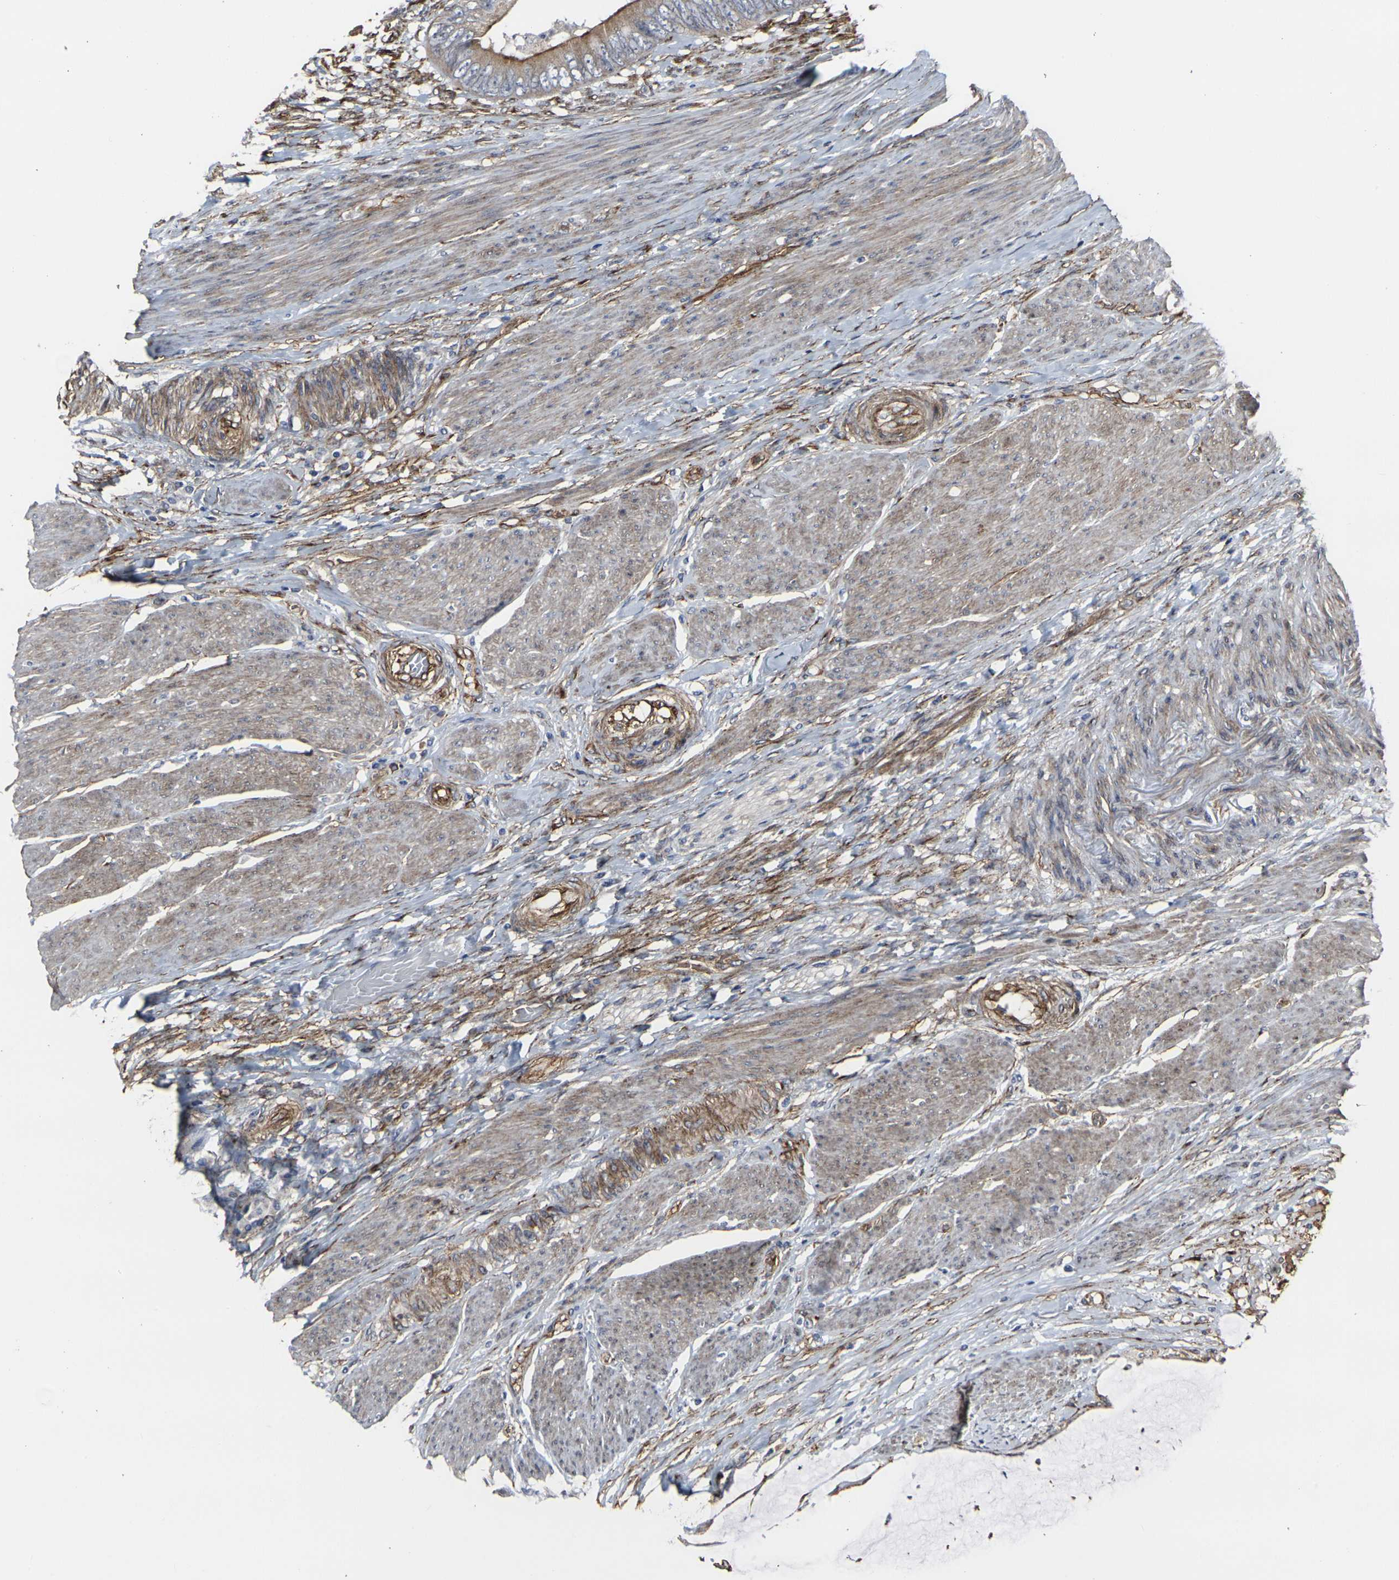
{"staining": {"intensity": "moderate", "quantity": ">75%", "location": "cytoplasmic/membranous"}, "tissue": "colorectal cancer", "cell_type": "Tumor cells", "image_type": "cancer", "snomed": [{"axis": "morphology", "description": "Adenocarcinoma, NOS"}, {"axis": "topography", "description": "Rectum"}], "caption": "Colorectal cancer (adenocarcinoma) tissue exhibits moderate cytoplasmic/membranous positivity in about >75% of tumor cells, visualized by immunohistochemistry.", "gene": "MYOF", "patient": {"sex": "female", "age": 77}}